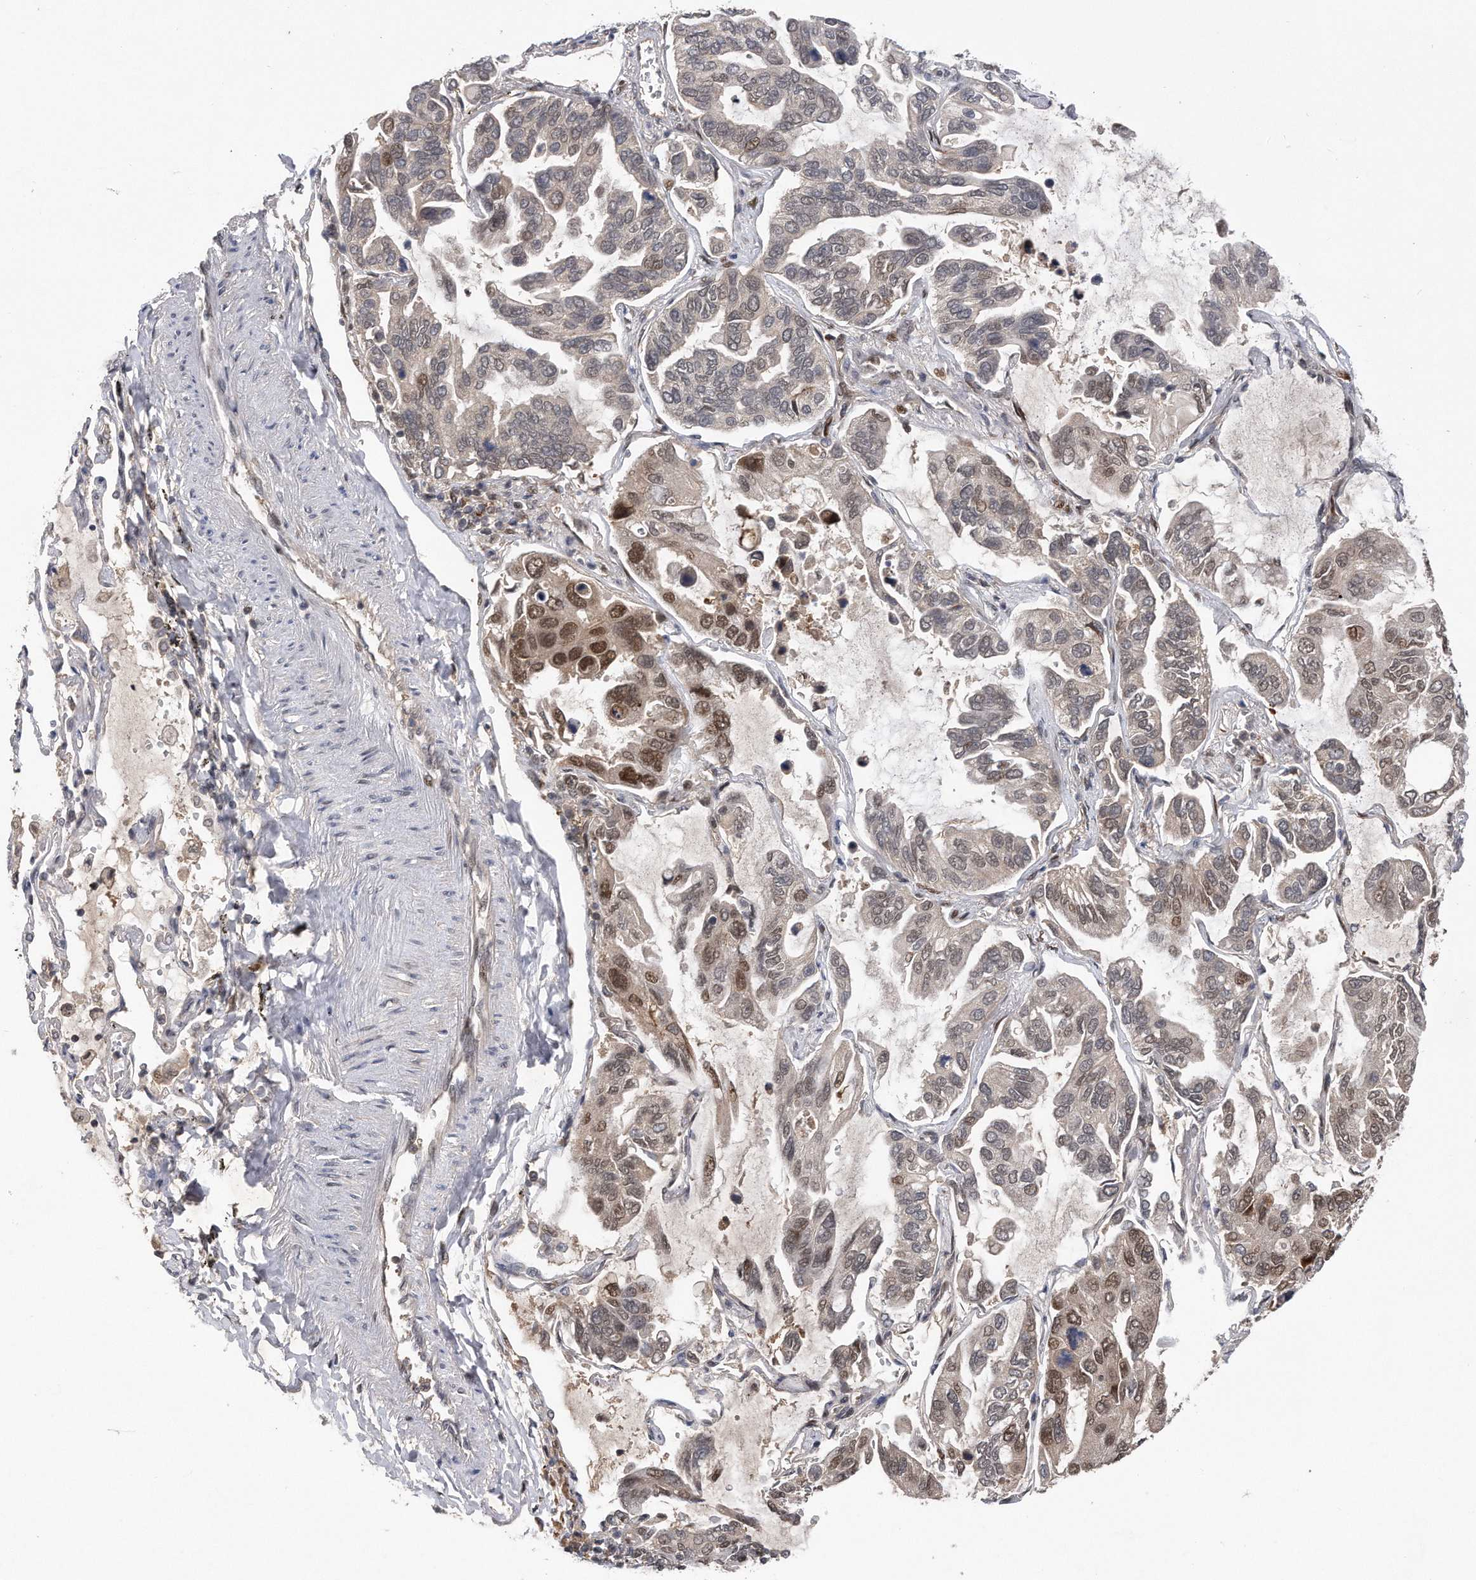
{"staining": {"intensity": "moderate", "quantity": "25%-75%", "location": "nuclear"}, "tissue": "lung cancer", "cell_type": "Tumor cells", "image_type": "cancer", "snomed": [{"axis": "morphology", "description": "Adenocarcinoma, NOS"}, {"axis": "topography", "description": "Lung"}], "caption": "Protein staining of lung adenocarcinoma tissue exhibits moderate nuclear positivity in approximately 25%-75% of tumor cells. Using DAB (3,3'-diaminobenzidine) (brown) and hematoxylin (blue) stains, captured at high magnification using brightfield microscopy.", "gene": "RWDD2A", "patient": {"sex": "male", "age": 64}}